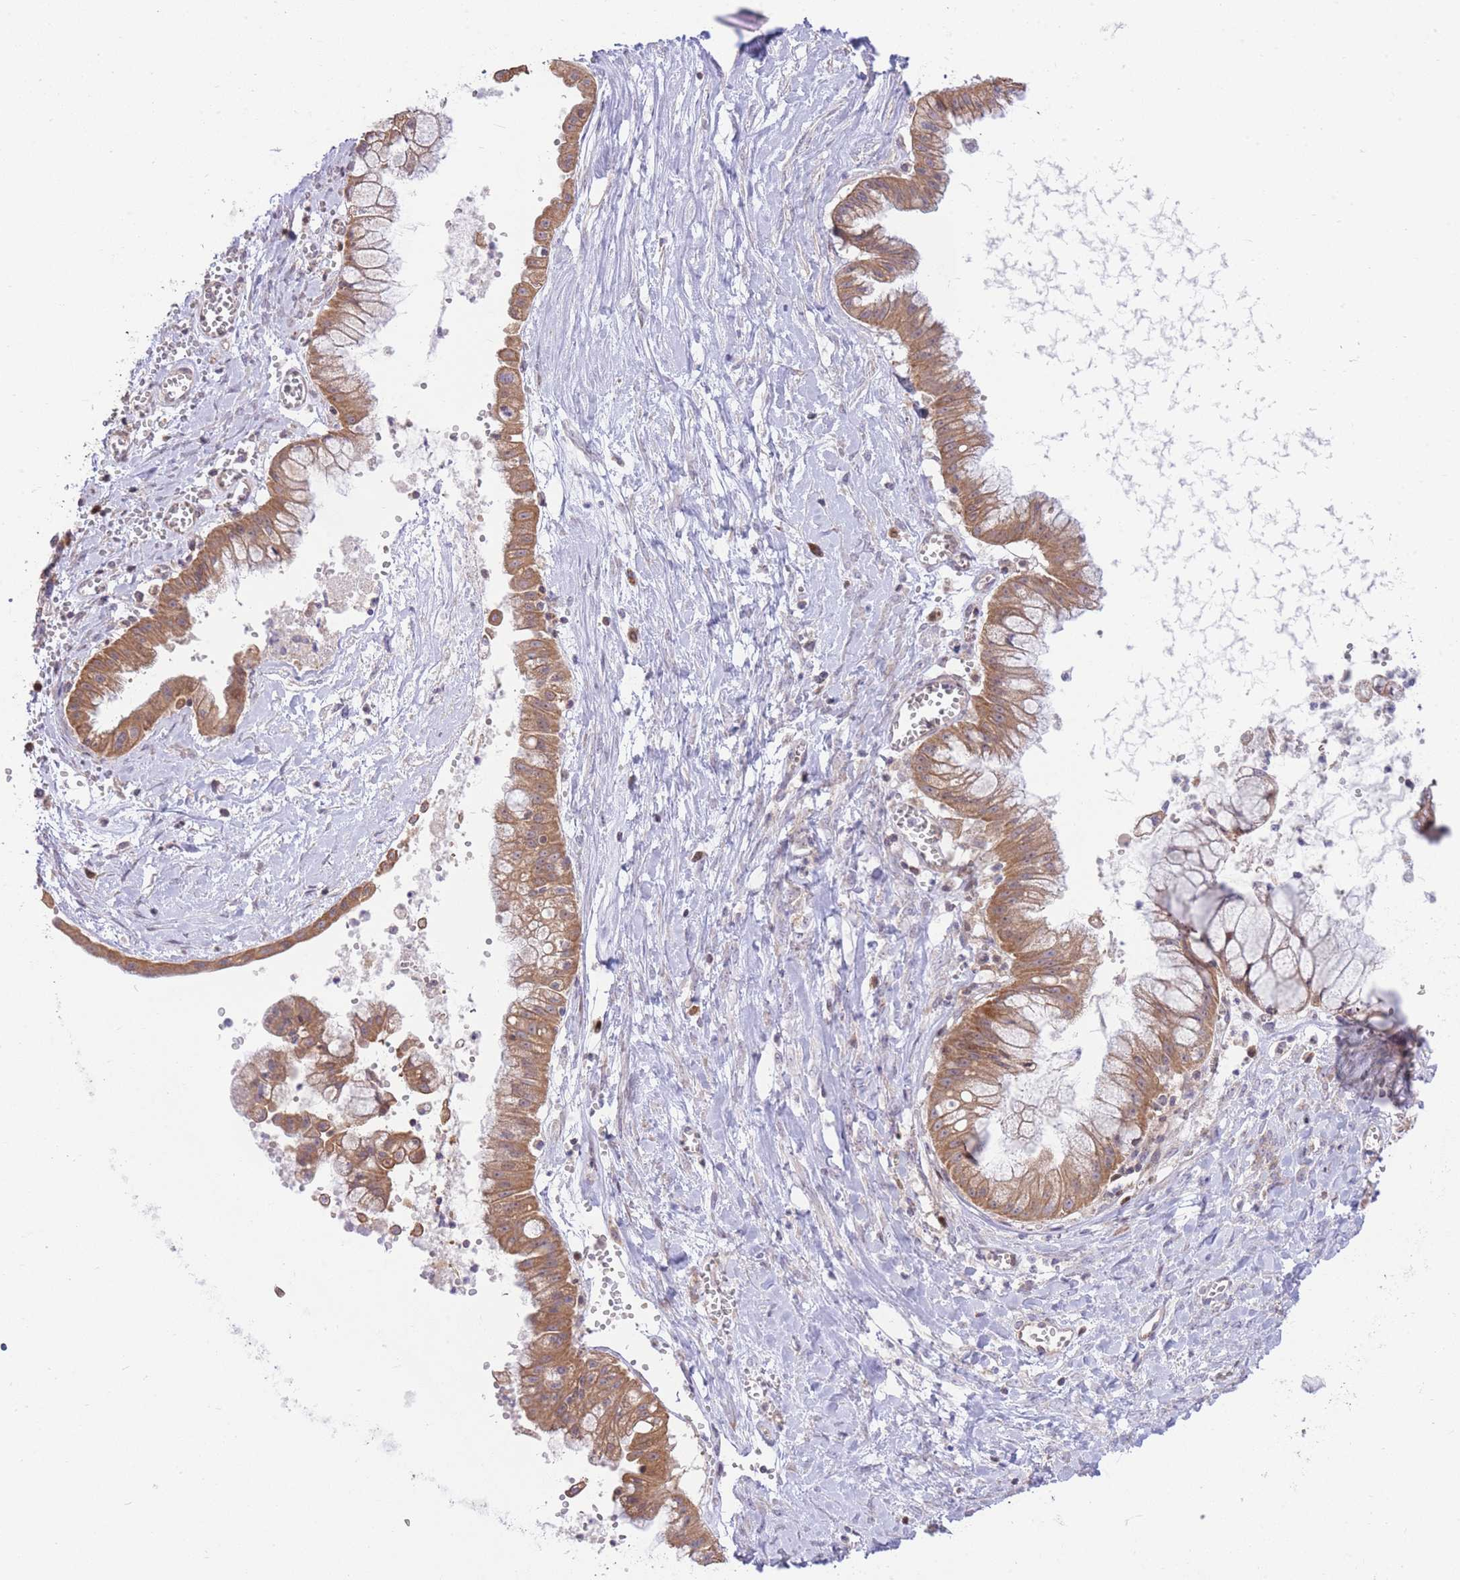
{"staining": {"intensity": "moderate", "quantity": ">75%", "location": "cytoplasmic/membranous"}, "tissue": "ovarian cancer", "cell_type": "Tumor cells", "image_type": "cancer", "snomed": [{"axis": "morphology", "description": "Cystadenocarcinoma, mucinous, NOS"}, {"axis": "topography", "description": "Ovary"}], "caption": "Moderate cytoplasmic/membranous staining is seen in about >75% of tumor cells in ovarian cancer.", "gene": "BOLA2B", "patient": {"sex": "female", "age": 70}}